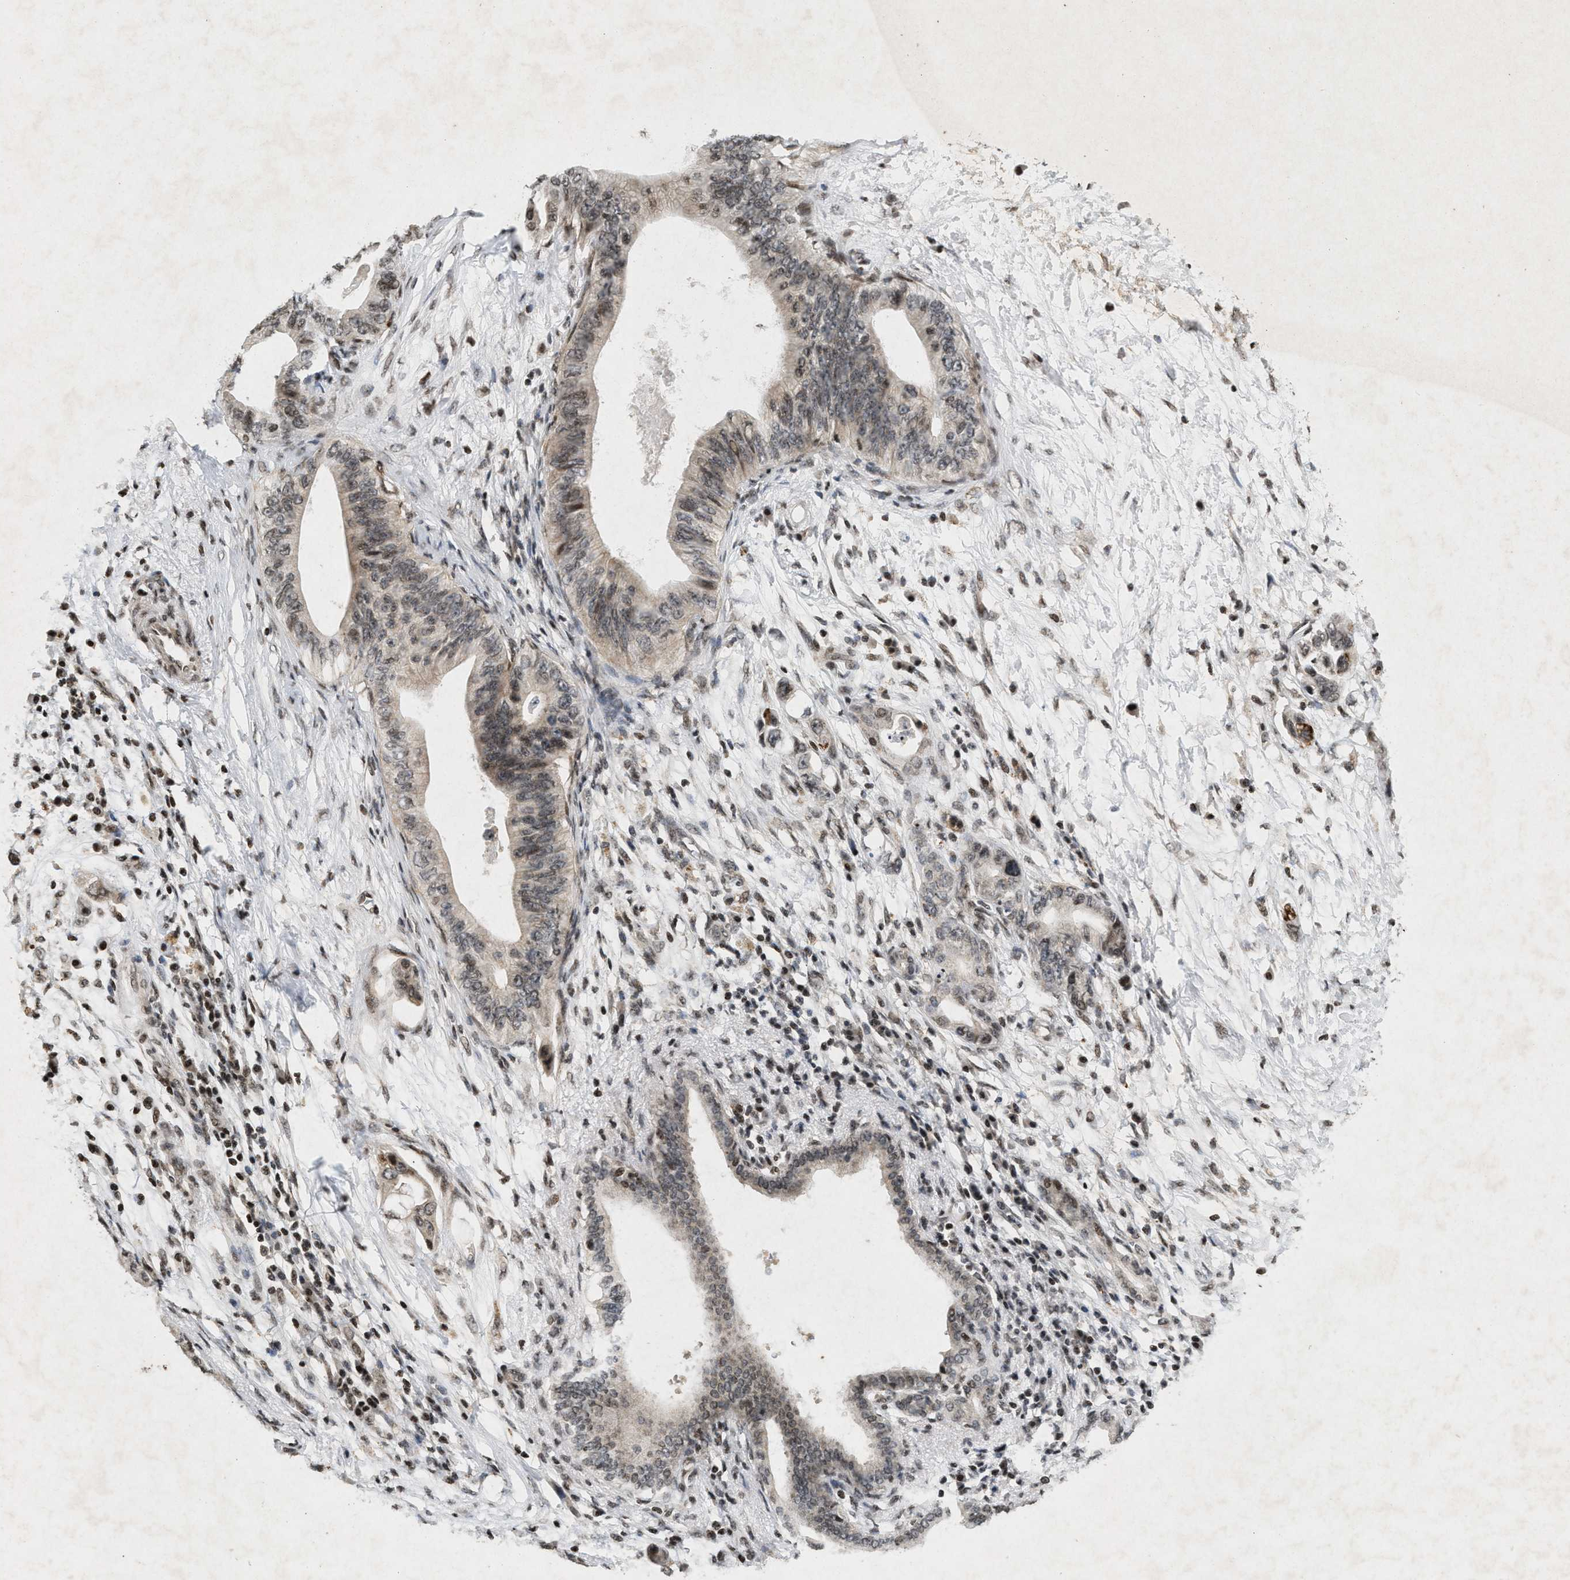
{"staining": {"intensity": "weak", "quantity": "25%-75%", "location": "cytoplasmic/membranous,nuclear"}, "tissue": "pancreatic cancer", "cell_type": "Tumor cells", "image_type": "cancer", "snomed": [{"axis": "morphology", "description": "Adenocarcinoma, NOS"}, {"axis": "topography", "description": "Pancreas"}], "caption": "A brown stain shows weak cytoplasmic/membranous and nuclear expression of a protein in adenocarcinoma (pancreatic) tumor cells. (Stains: DAB (3,3'-diaminobenzidine) in brown, nuclei in blue, Microscopy: brightfield microscopy at high magnification).", "gene": "ZPR1", "patient": {"sex": "male", "age": 77}}